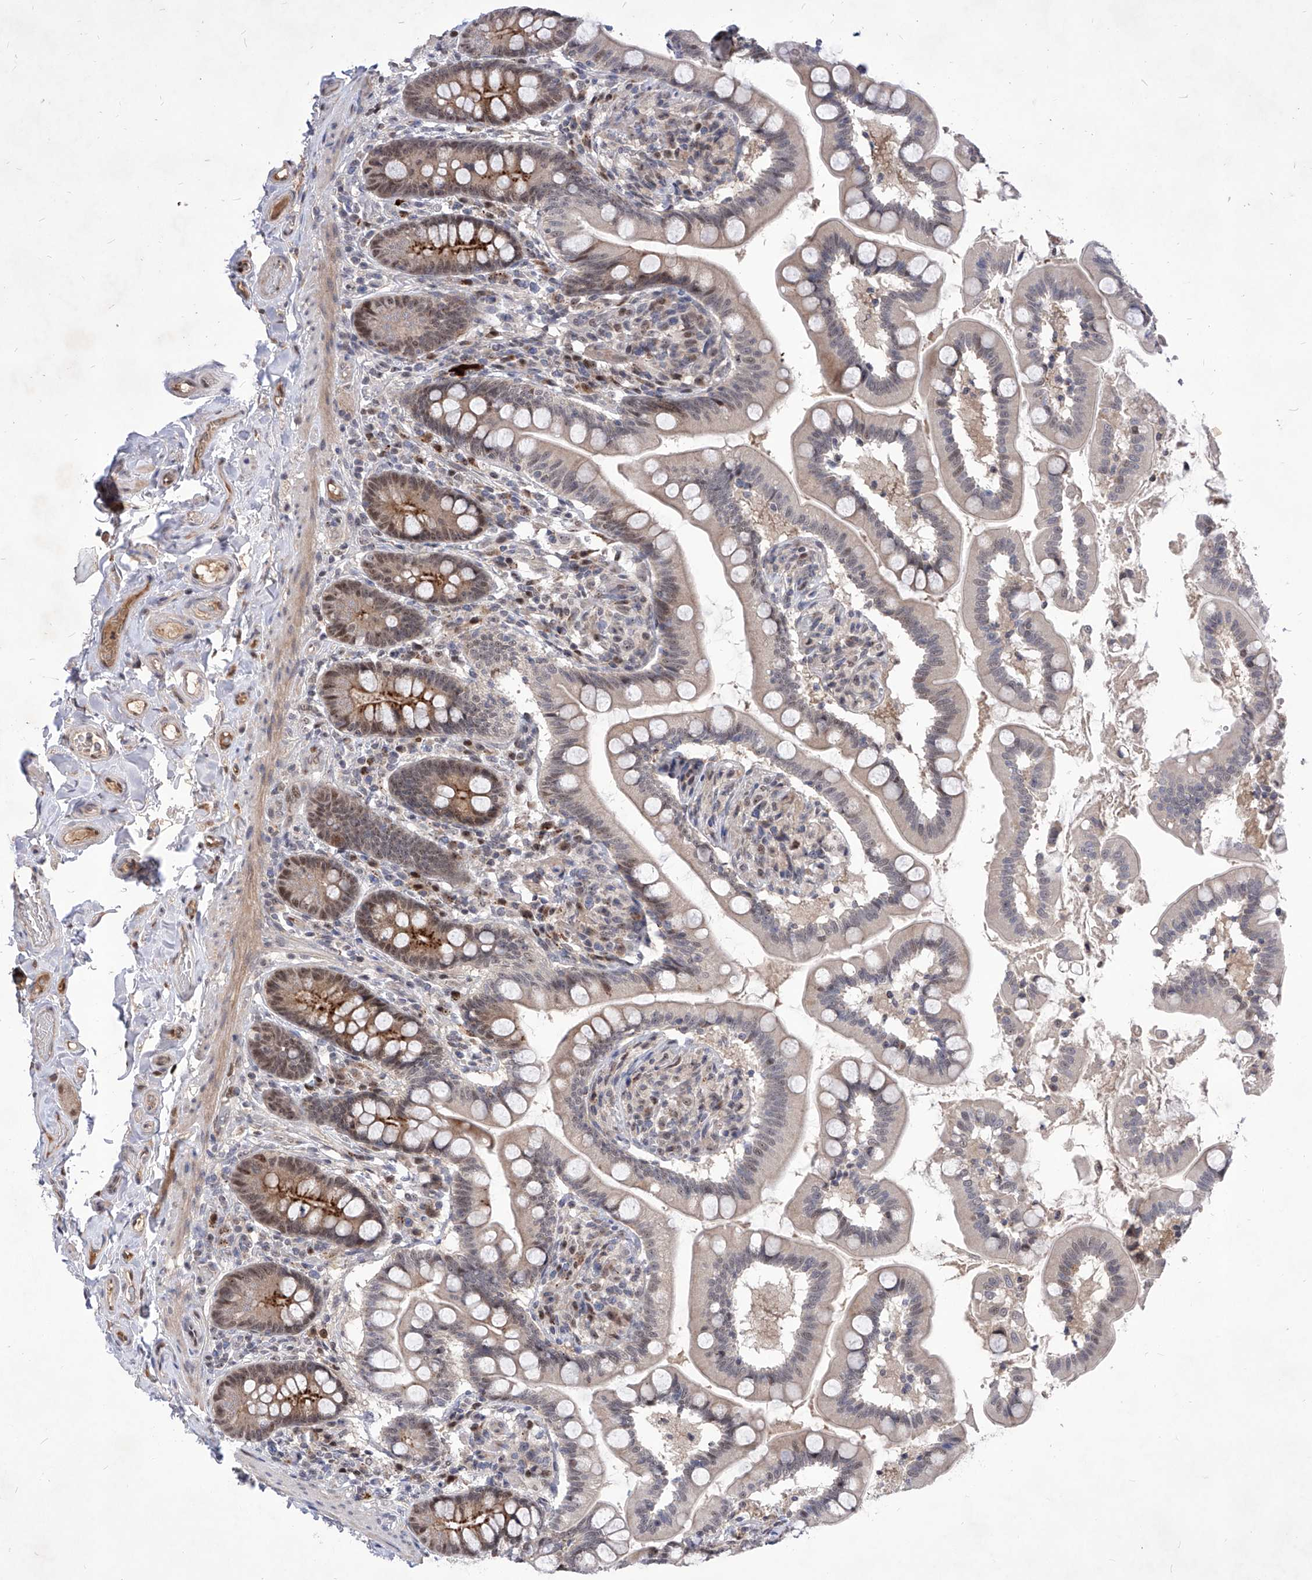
{"staining": {"intensity": "moderate", "quantity": "<25%", "location": "cytoplasmic/membranous,nuclear"}, "tissue": "small intestine", "cell_type": "Glandular cells", "image_type": "normal", "snomed": [{"axis": "morphology", "description": "Normal tissue, NOS"}, {"axis": "topography", "description": "Small intestine"}], "caption": "A brown stain highlights moderate cytoplasmic/membranous,nuclear positivity of a protein in glandular cells of unremarkable small intestine. The protein is shown in brown color, while the nuclei are stained blue.", "gene": "LGR4", "patient": {"sex": "female", "age": 64}}